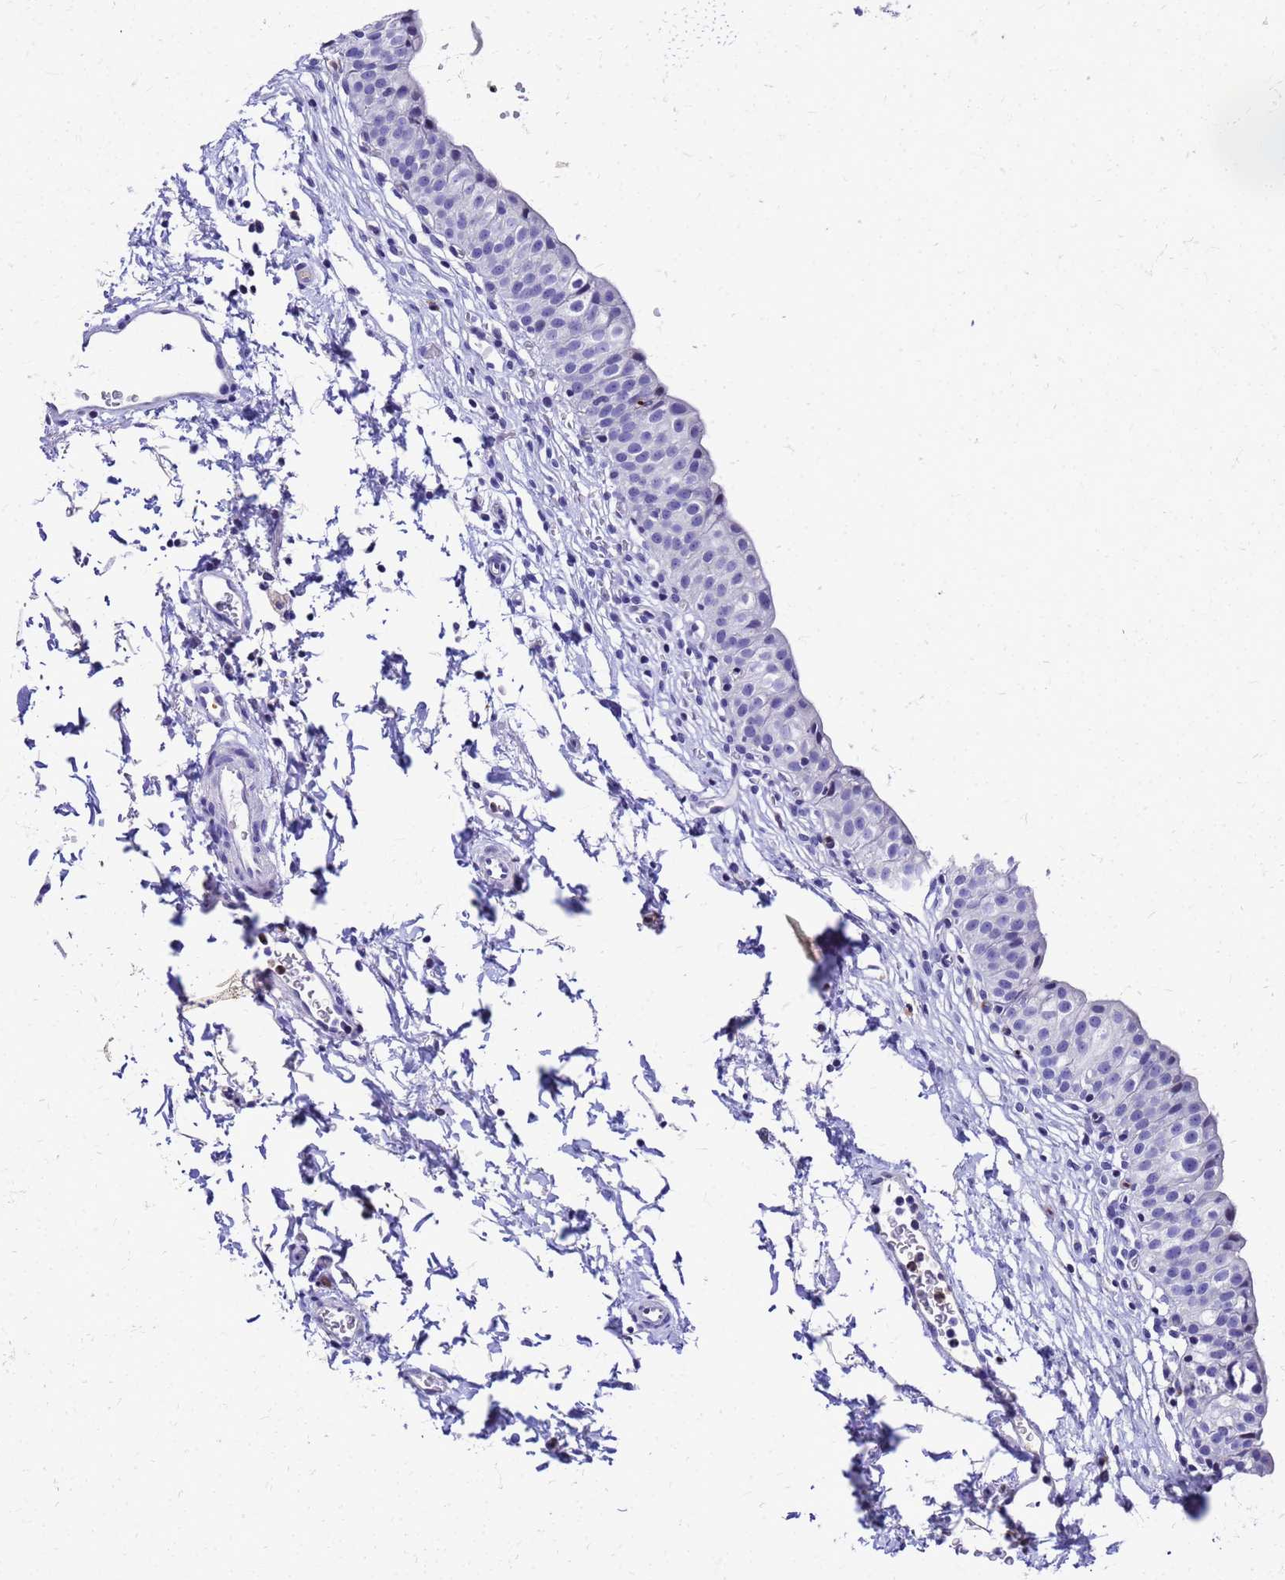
{"staining": {"intensity": "negative", "quantity": "none", "location": "none"}, "tissue": "urinary bladder", "cell_type": "Urothelial cells", "image_type": "normal", "snomed": [{"axis": "morphology", "description": "Normal tissue, NOS"}, {"axis": "topography", "description": "Urinary bladder"}, {"axis": "topography", "description": "Peripheral nerve tissue"}], "caption": "Immunohistochemical staining of normal human urinary bladder demonstrates no significant expression in urothelial cells. (Brightfield microscopy of DAB (3,3'-diaminobenzidine) immunohistochemistry (IHC) at high magnification).", "gene": "SMIM21", "patient": {"sex": "male", "age": 55}}